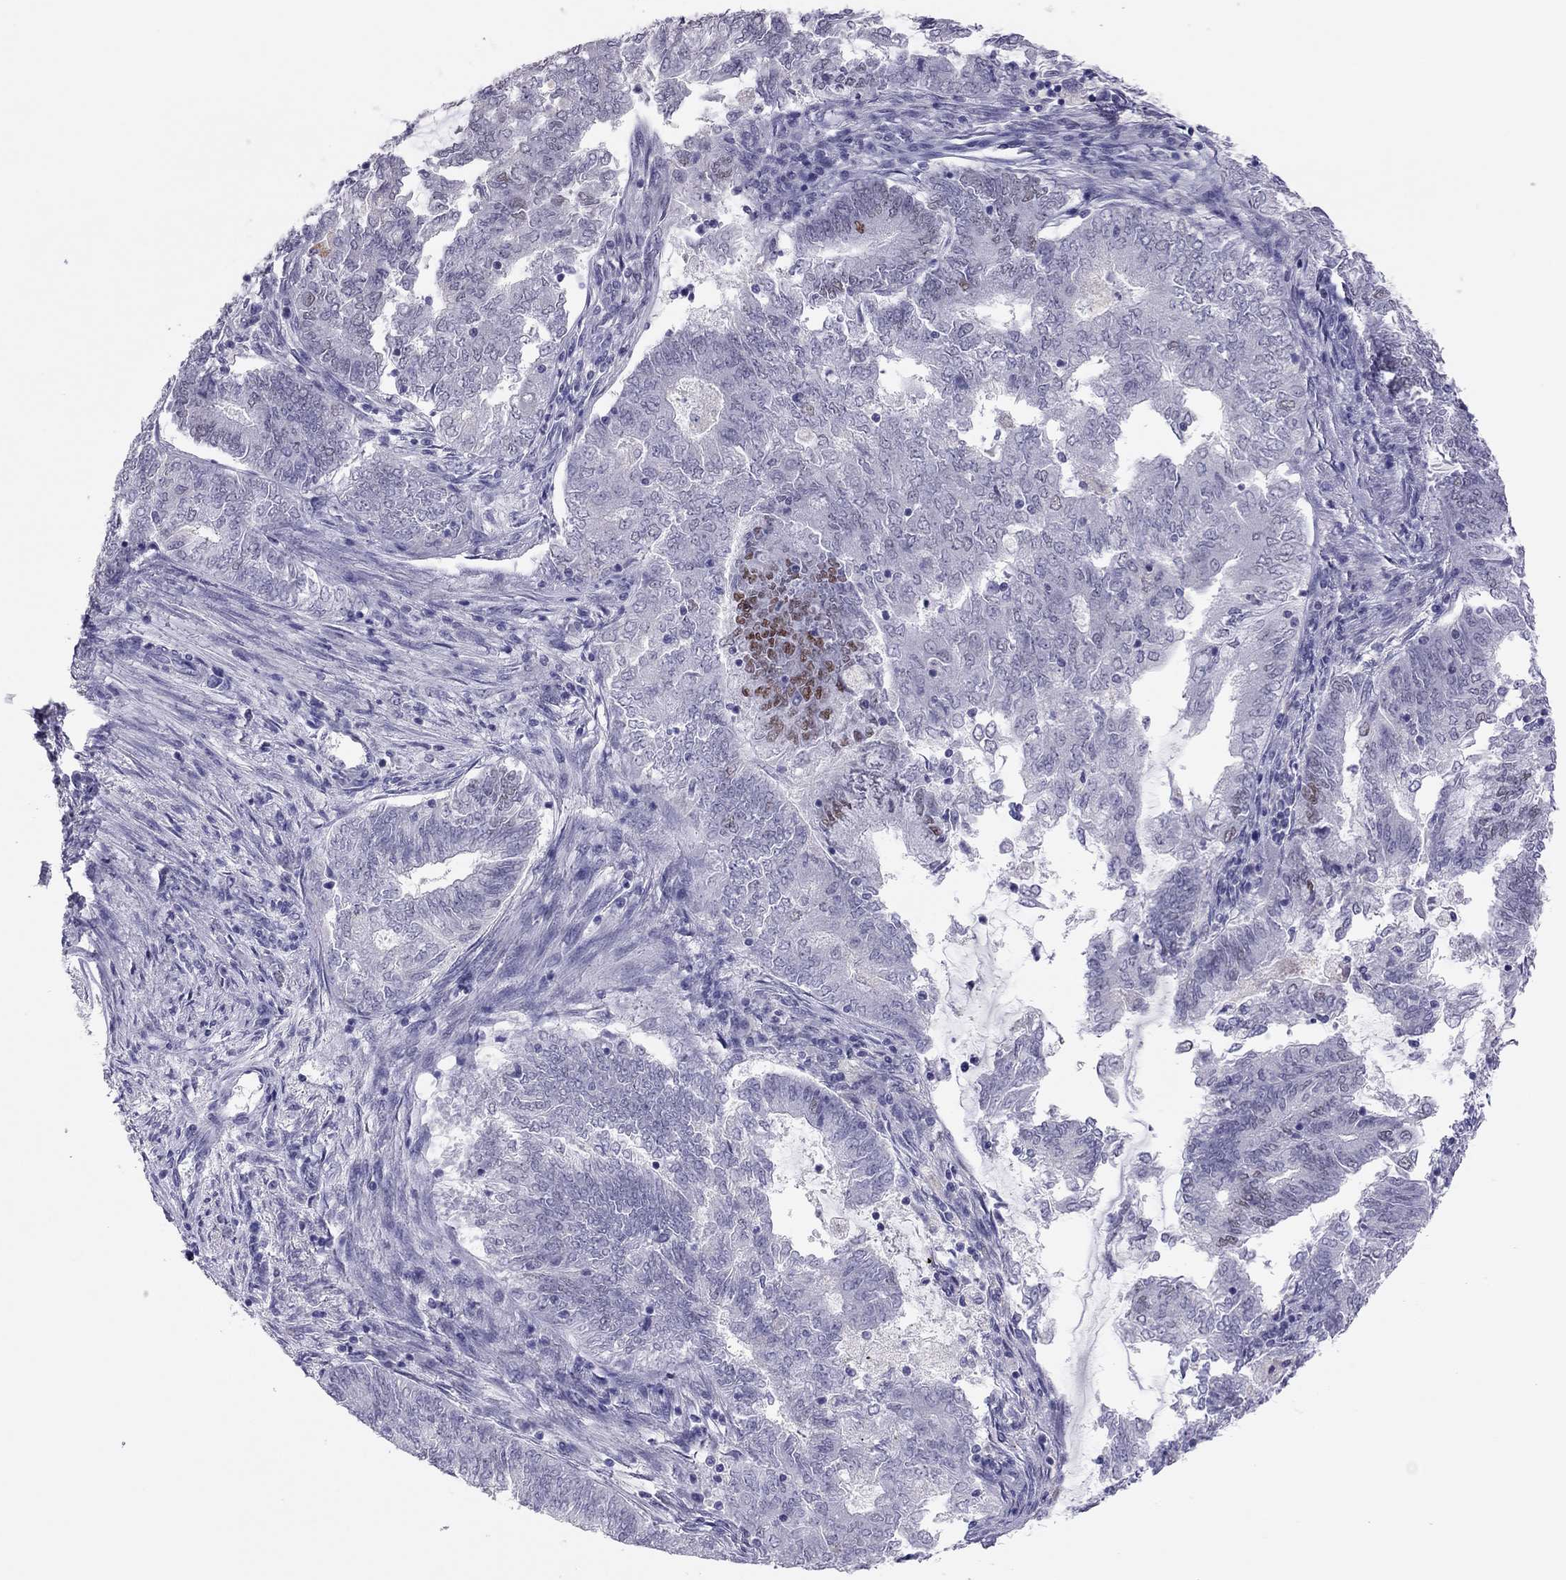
{"staining": {"intensity": "moderate", "quantity": "<25%", "location": "nuclear"}, "tissue": "endometrial cancer", "cell_type": "Tumor cells", "image_type": "cancer", "snomed": [{"axis": "morphology", "description": "Adenocarcinoma, NOS"}, {"axis": "topography", "description": "Endometrium"}], "caption": "A low amount of moderate nuclear expression is present in about <25% of tumor cells in endometrial cancer (adenocarcinoma) tissue.", "gene": "PHOX2A", "patient": {"sex": "female", "age": 62}}